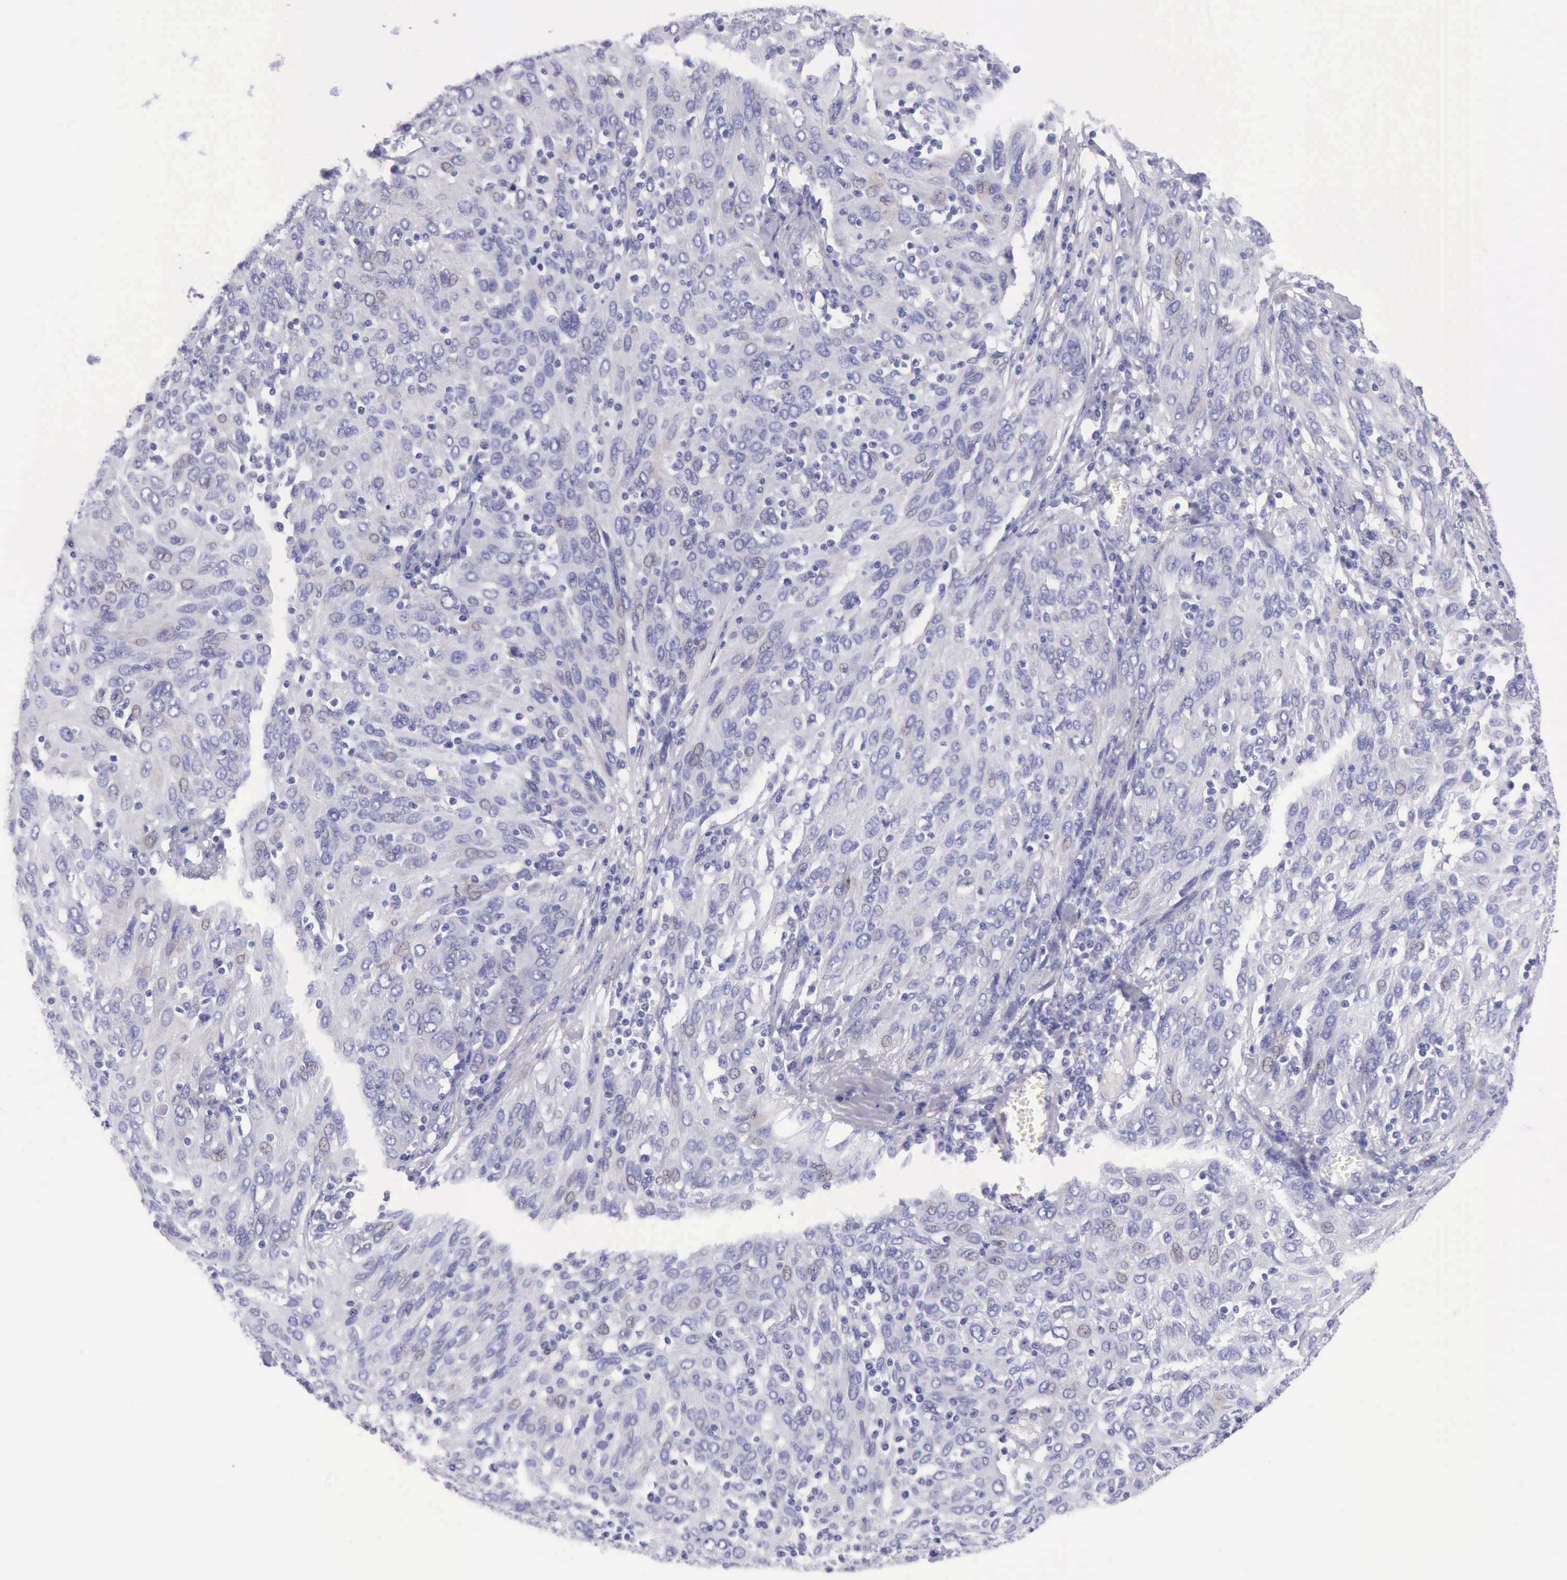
{"staining": {"intensity": "negative", "quantity": "none", "location": "none"}, "tissue": "ovarian cancer", "cell_type": "Tumor cells", "image_type": "cancer", "snomed": [{"axis": "morphology", "description": "Carcinoma, endometroid"}, {"axis": "topography", "description": "Ovary"}], "caption": "IHC of endometroid carcinoma (ovarian) demonstrates no positivity in tumor cells.", "gene": "AOC3", "patient": {"sex": "female", "age": 50}}